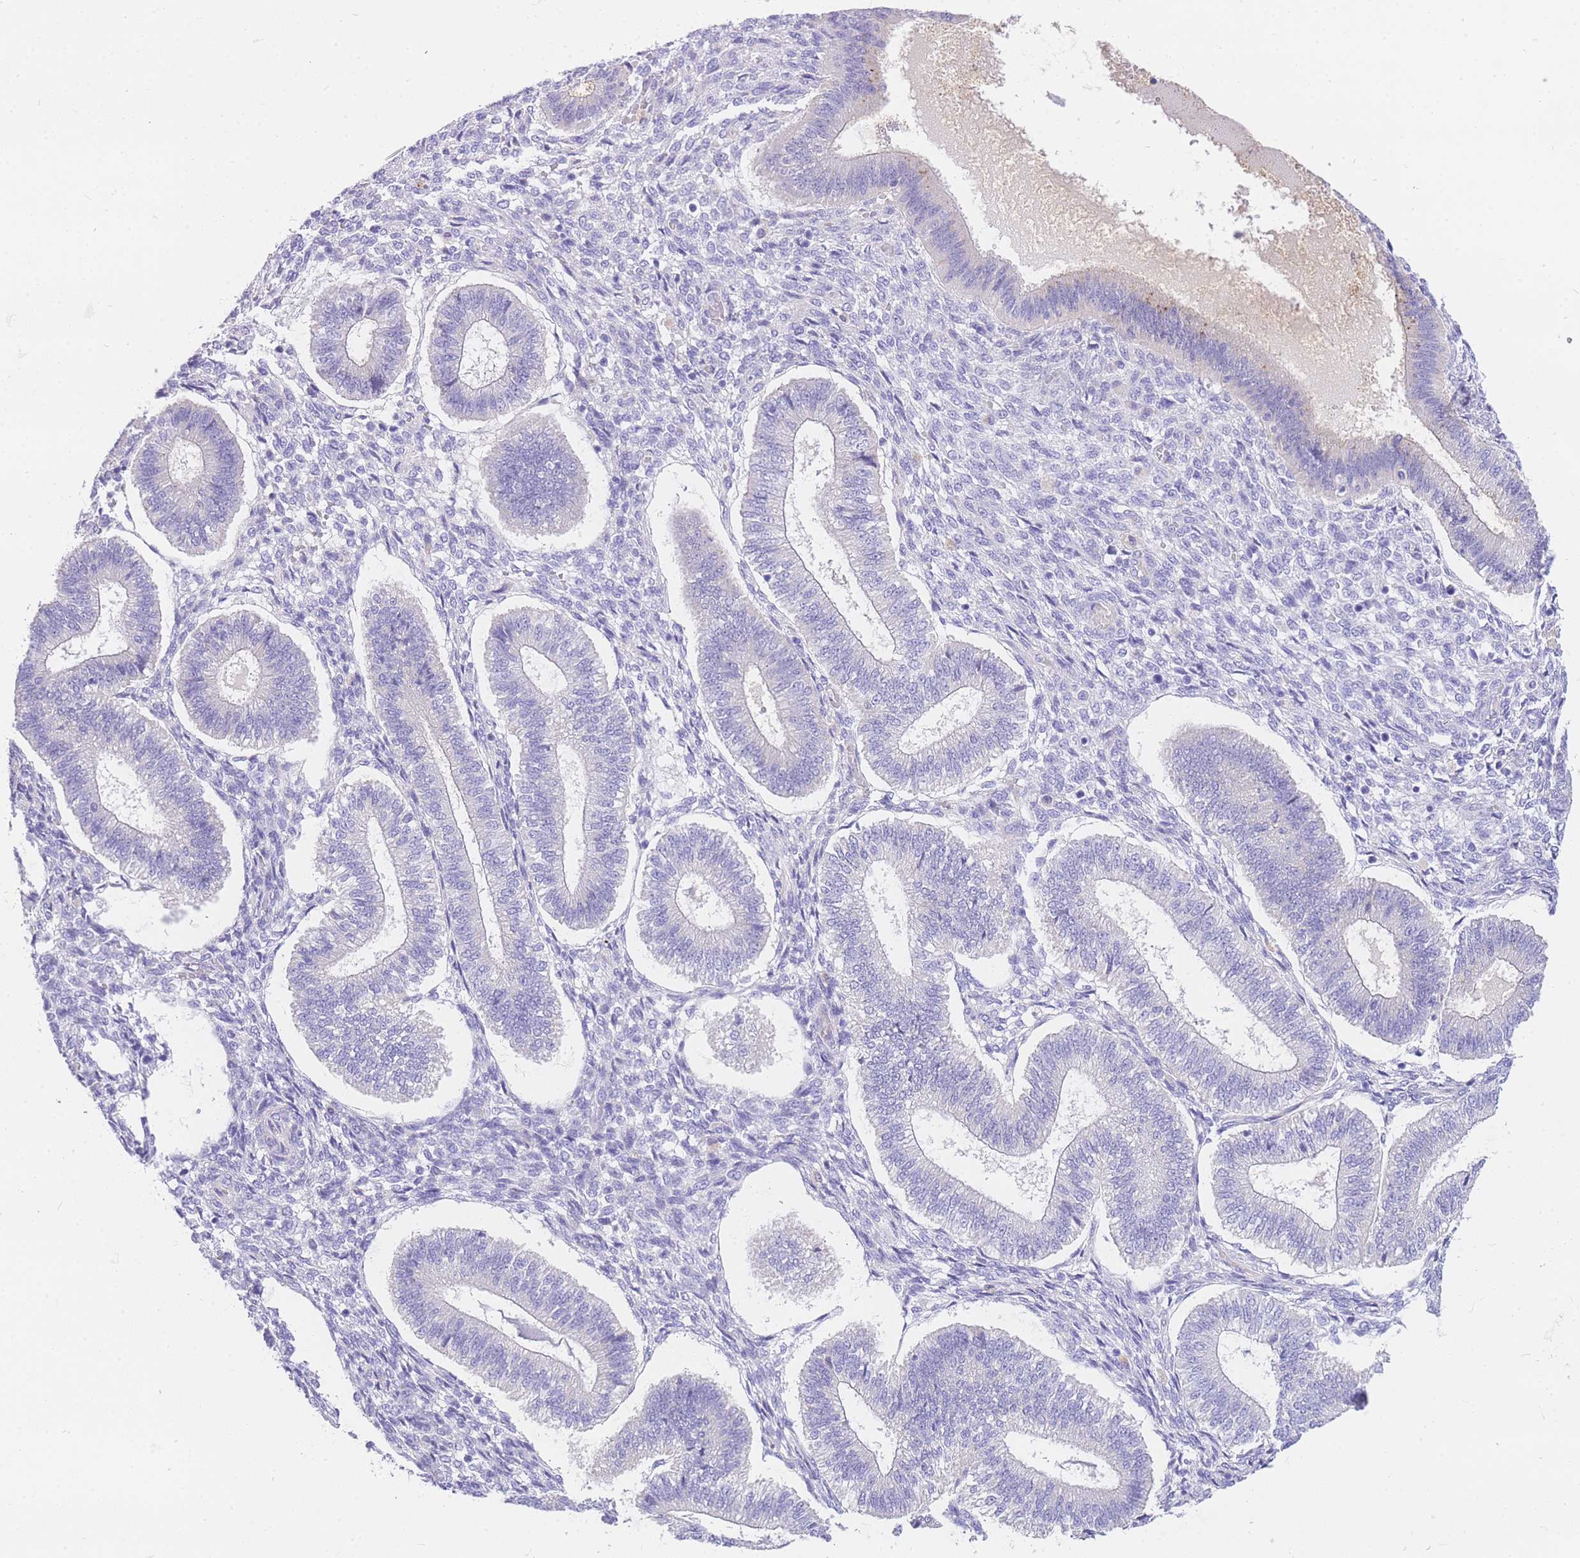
{"staining": {"intensity": "negative", "quantity": "none", "location": "none"}, "tissue": "endometrium", "cell_type": "Cells in endometrial stroma", "image_type": "normal", "snomed": [{"axis": "morphology", "description": "Normal tissue, NOS"}, {"axis": "topography", "description": "Endometrium"}], "caption": "Immunohistochemical staining of normal human endometrium reveals no significant staining in cells in endometrial stroma. Nuclei are stained in blue.", "gene": "UPK1A", "patient": {"sex": "female", "age": 25}}